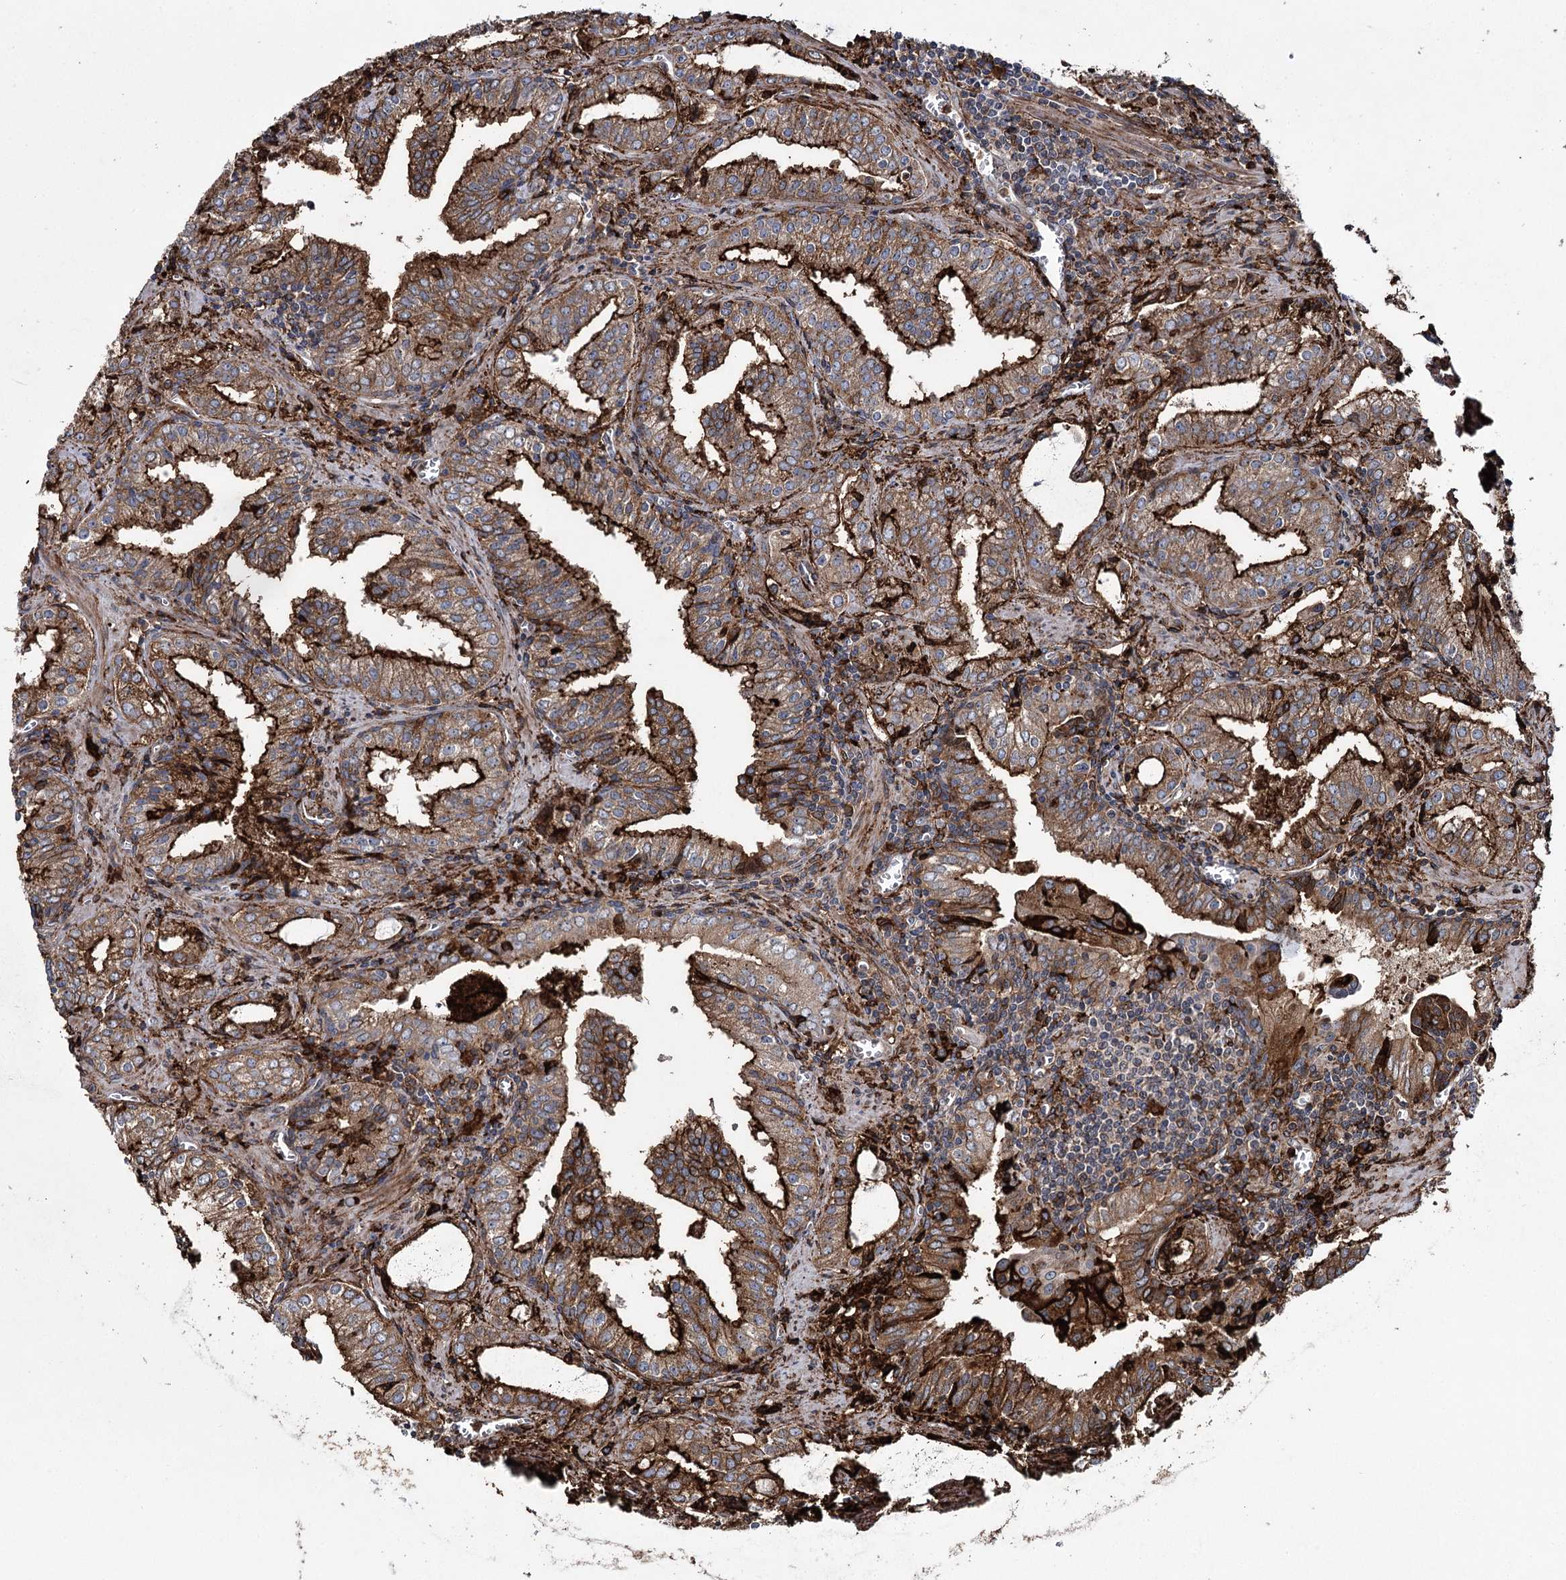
{"staining": {"intensity": "strong", "quantity": ">75%", "location": "cytoplasmic/membranous"}, "tissue": "prostate cancer", "cell_type": "Tumor cells", "image_type": "cancer", "snomed": [{"axis": "morphology", "description": "Adenocarcinoma, High grade"}, {"axis": "topography", "description": "Prostate"}], "caption": "This is a histology image of immunohistochemistry (IHC) staining of prostate high-grade adenocarcinoma, which shows strong positivity in the cytoplasmic/membranous of tumor cells.", "gene": "DCUN1D4", "patient": {"sex": "male", "age": 68}}